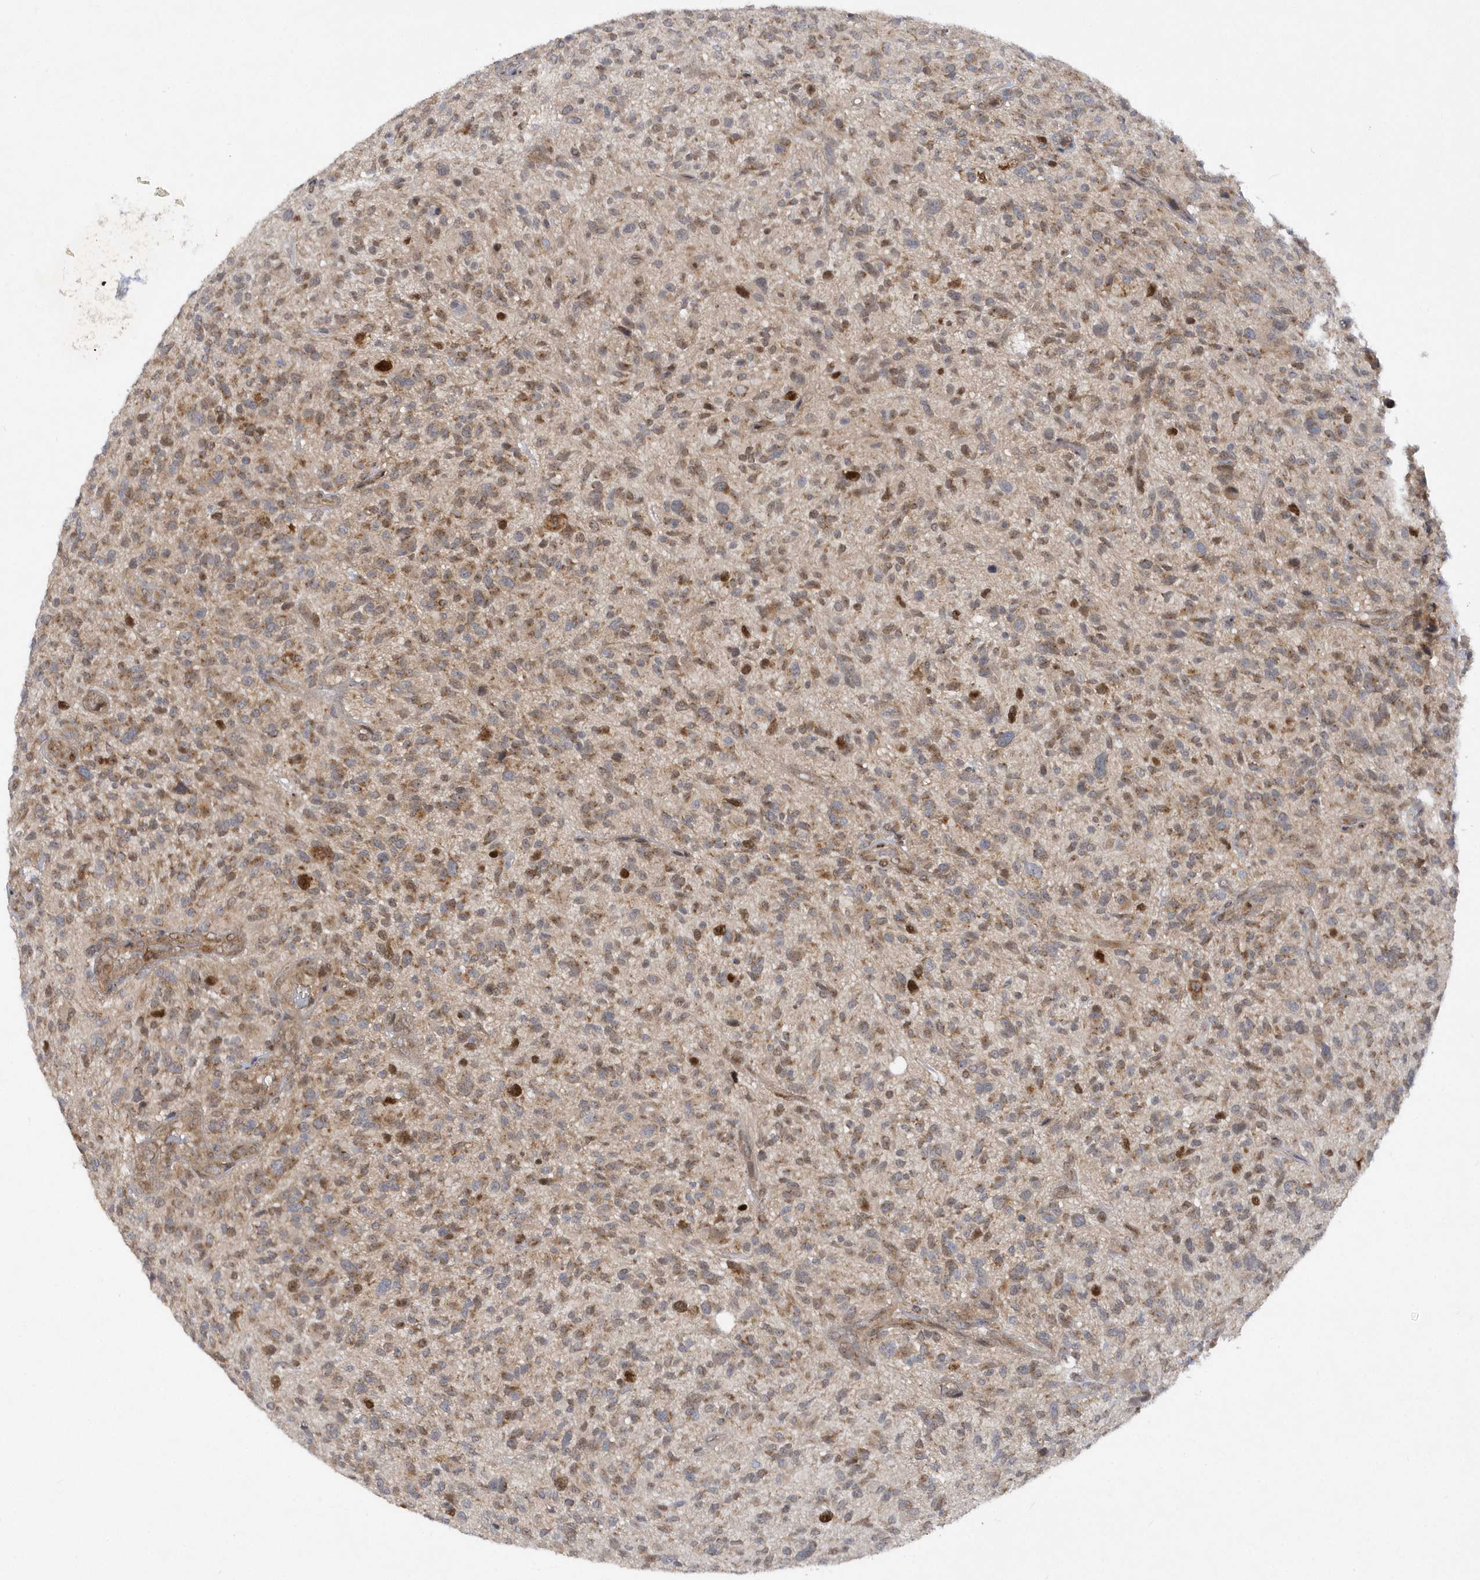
{"staining": {"intensity": "moderate", "quantity": ">75%", "location": "cytoplasmic/membranous"}, "tissue": "glioma", "cell_type": "Tumor cells", "image_type": "cancer", "snomed": [{"axis": "morphology", "description": "Glioma, malignant, High grade"}, {"axis": "topography", "description": "Brain"}], "caption": "The image exhibits staining of glioma, revealing moderate cytoplasmic/membranous protein positivity (brown color) within tumor cells. (IHC, brightfield microscopy, high magnification).", "gene": "MXI1", "patient": {"sex": "male", "age": 47}}